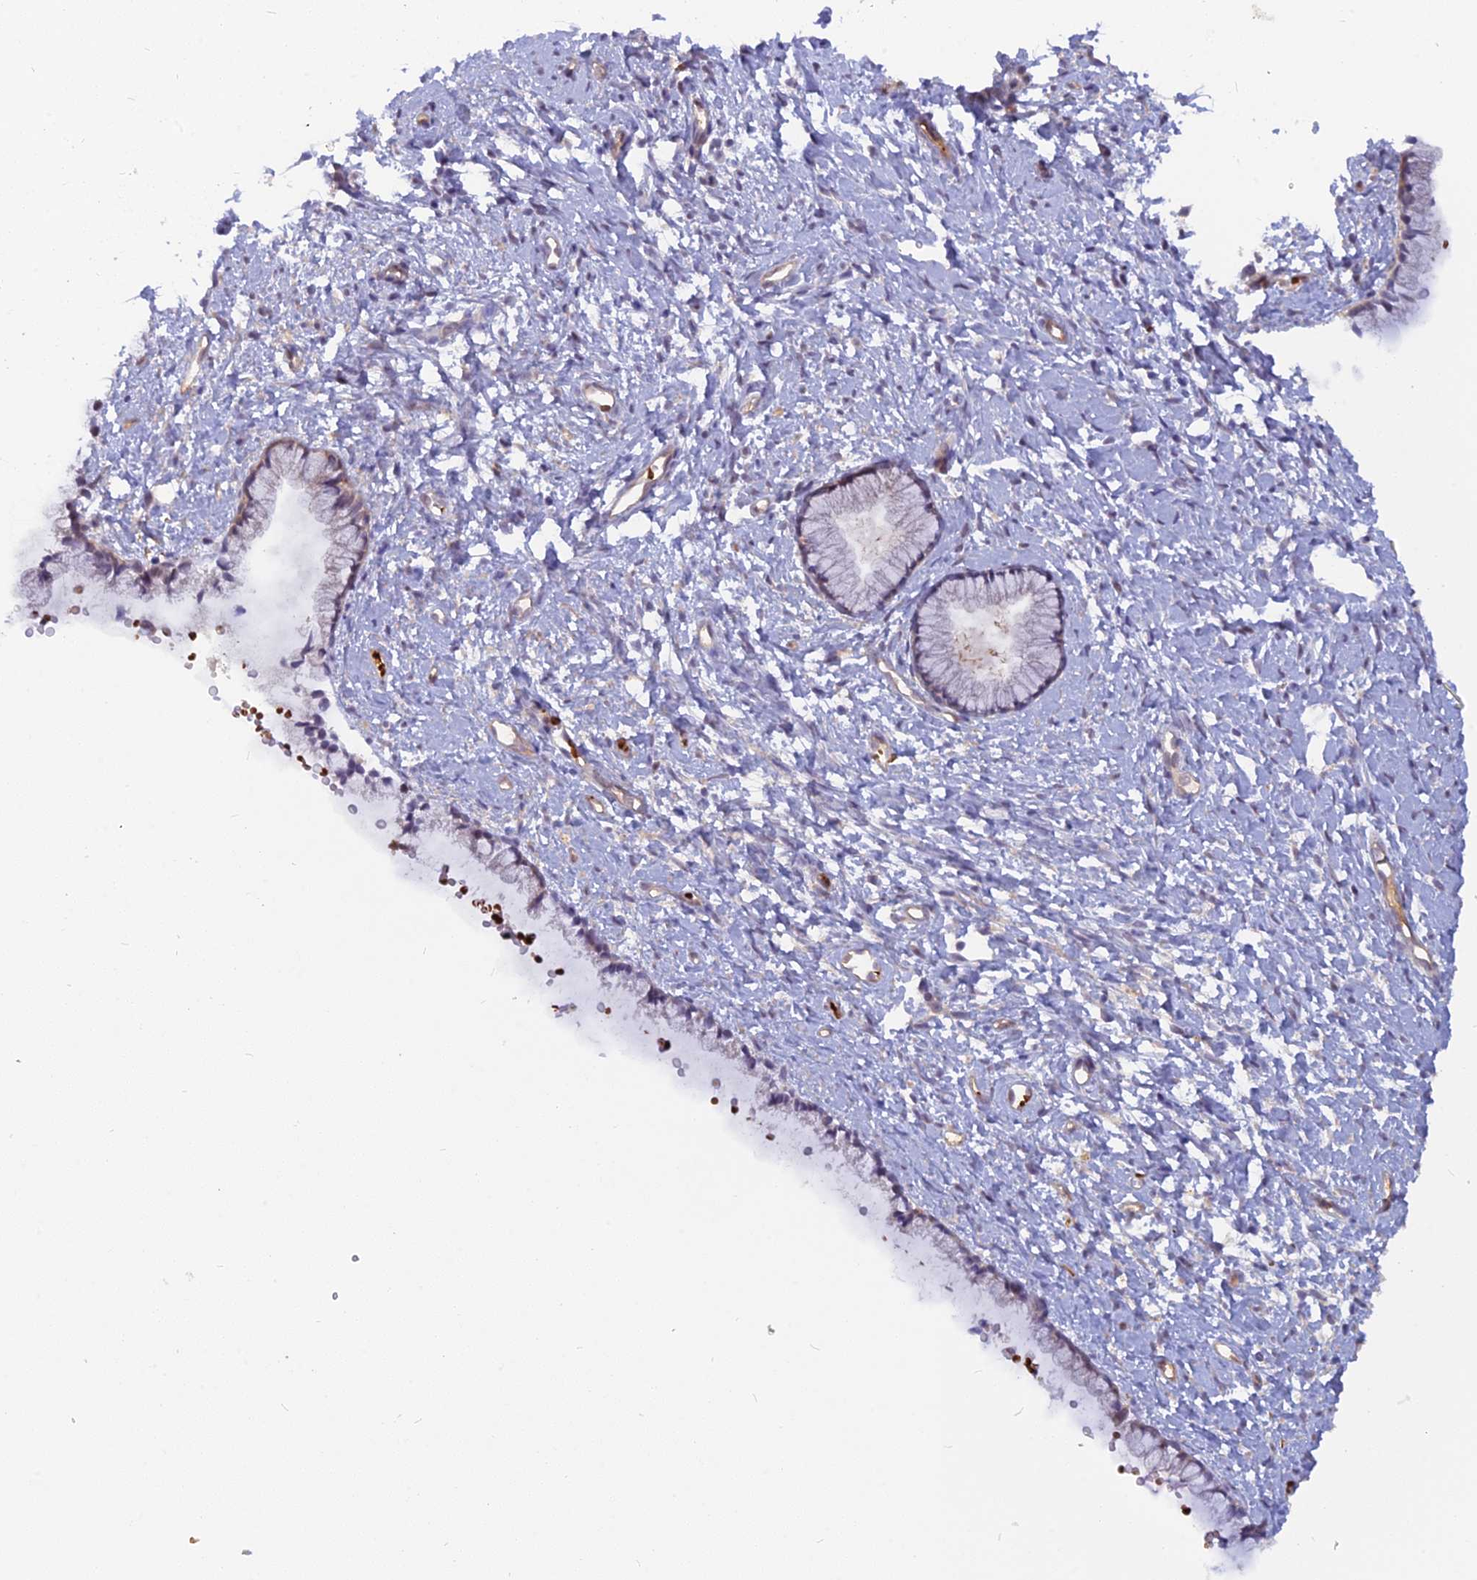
{"staining": {"intensity": "moderate", "quantity": "25%-75%", "location": "cytoplasmic/membranous"}, "tissue": "cervix", "cell_type": "Glandular cells", "image_type": "normal", "snomed": [{"axis": "morphology", "description": "Normal tissue, NOS"}, {"axis": "topography", "description": "Cervix"}], "caption": "Cervix stained with a brown dye reveals moderate cytoplasmic/membranous positive expression in approximately 25%-75% of glandular cells.", "gene": "ARL2BP", "patient": {"sex": "female", "age": 57}}